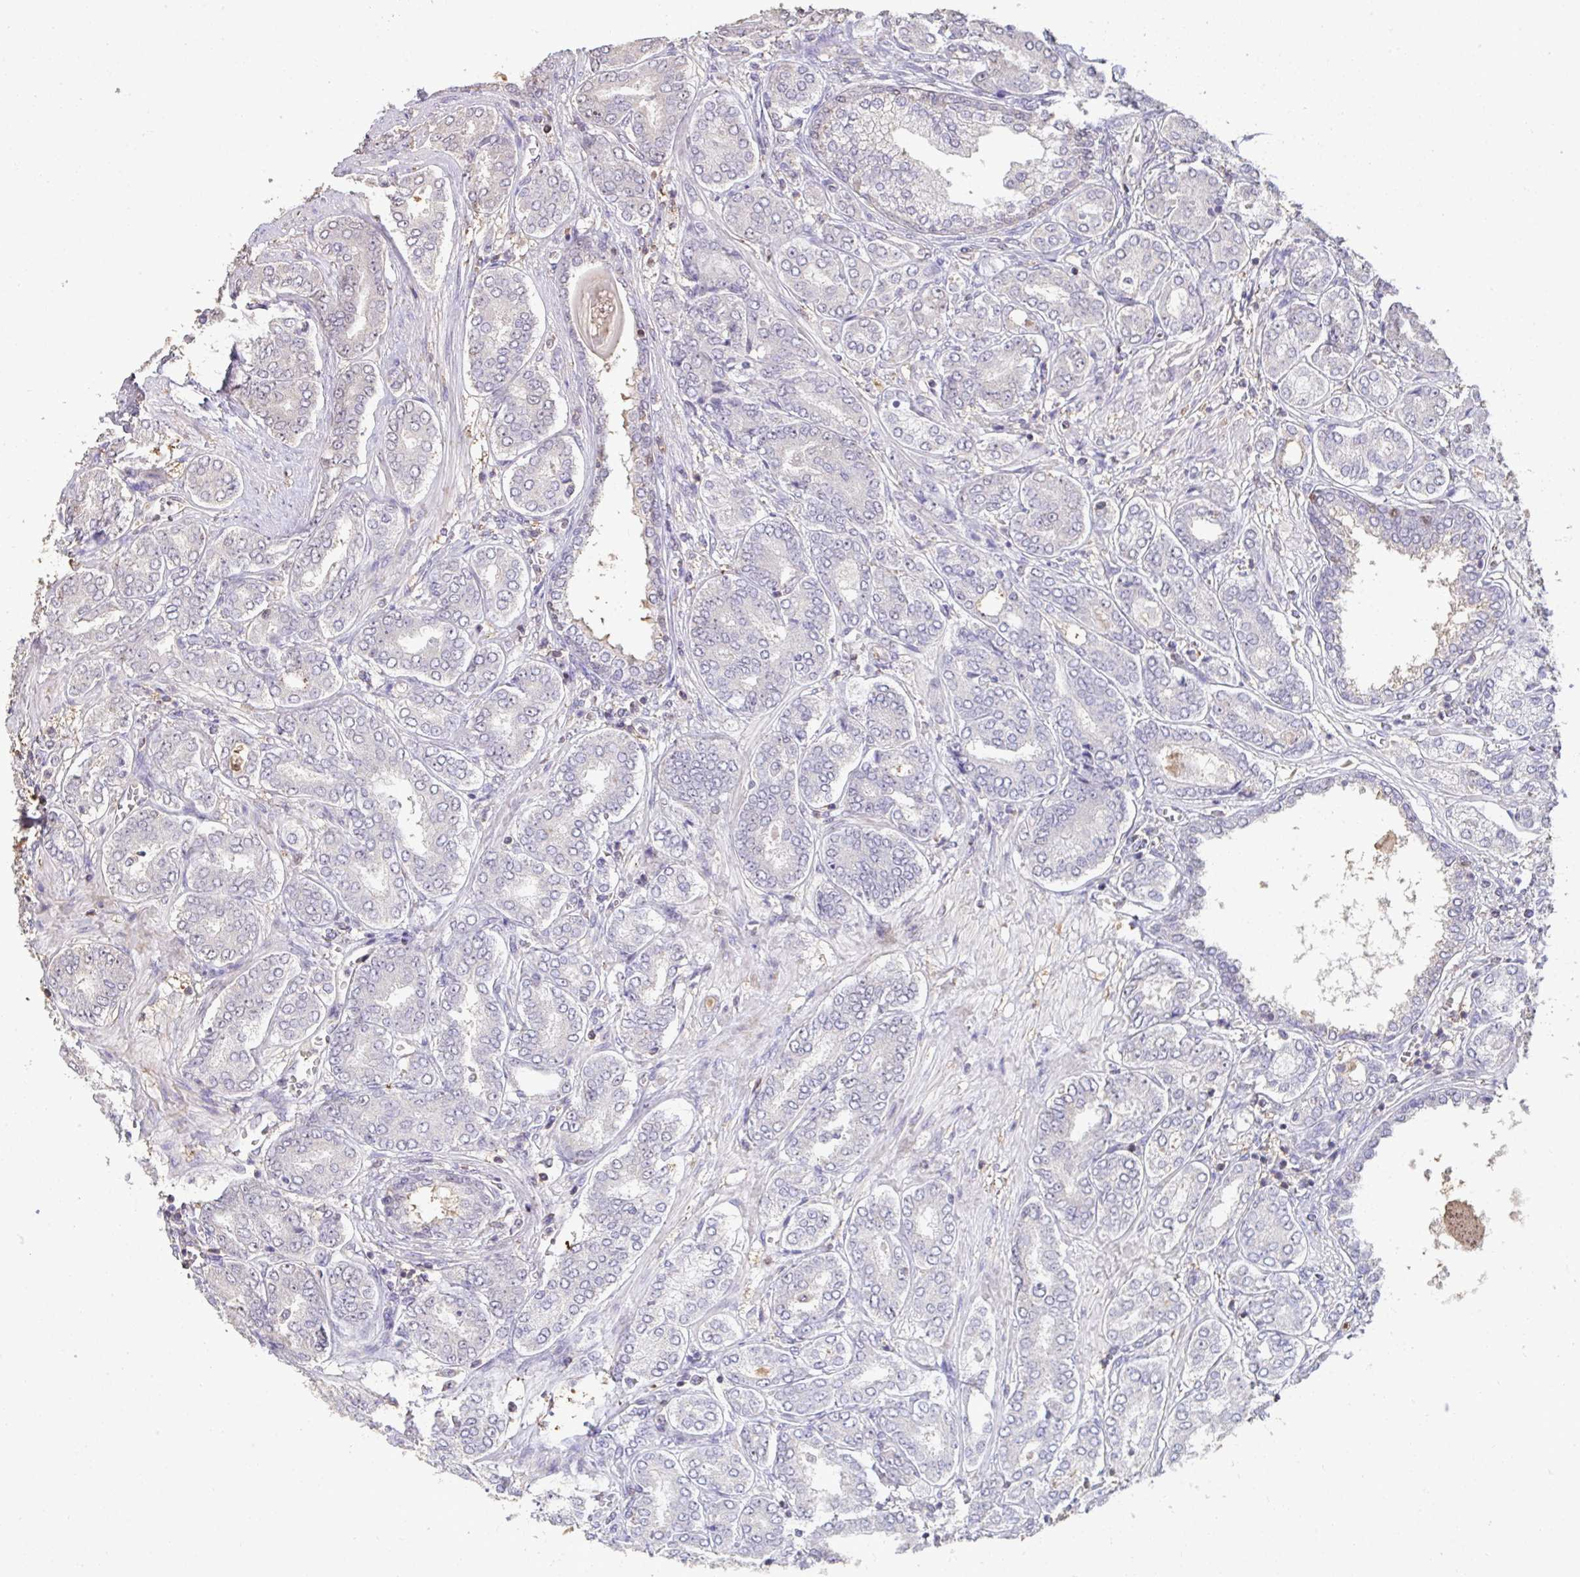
{"staining": {"intensity": "weak", "quantity": "<25%", "location": "nuclear"}, "tissue": "prostate cancer", "cell_type": "Tumor cells", "image_type": "cancer", "snomed": [{"axis": "morphology", "description": "Adenocarcinoma, High grade"}, {"axis": "topography", "description": "Prostate"}], "caption": "Prostate cancer (adenocarcinoma (high-grade)) was stained to show a protein in brown. There is no significant expression in tumor cells.", "gene": "SENP3", "patient": {"sex": "male", "age": 72}}